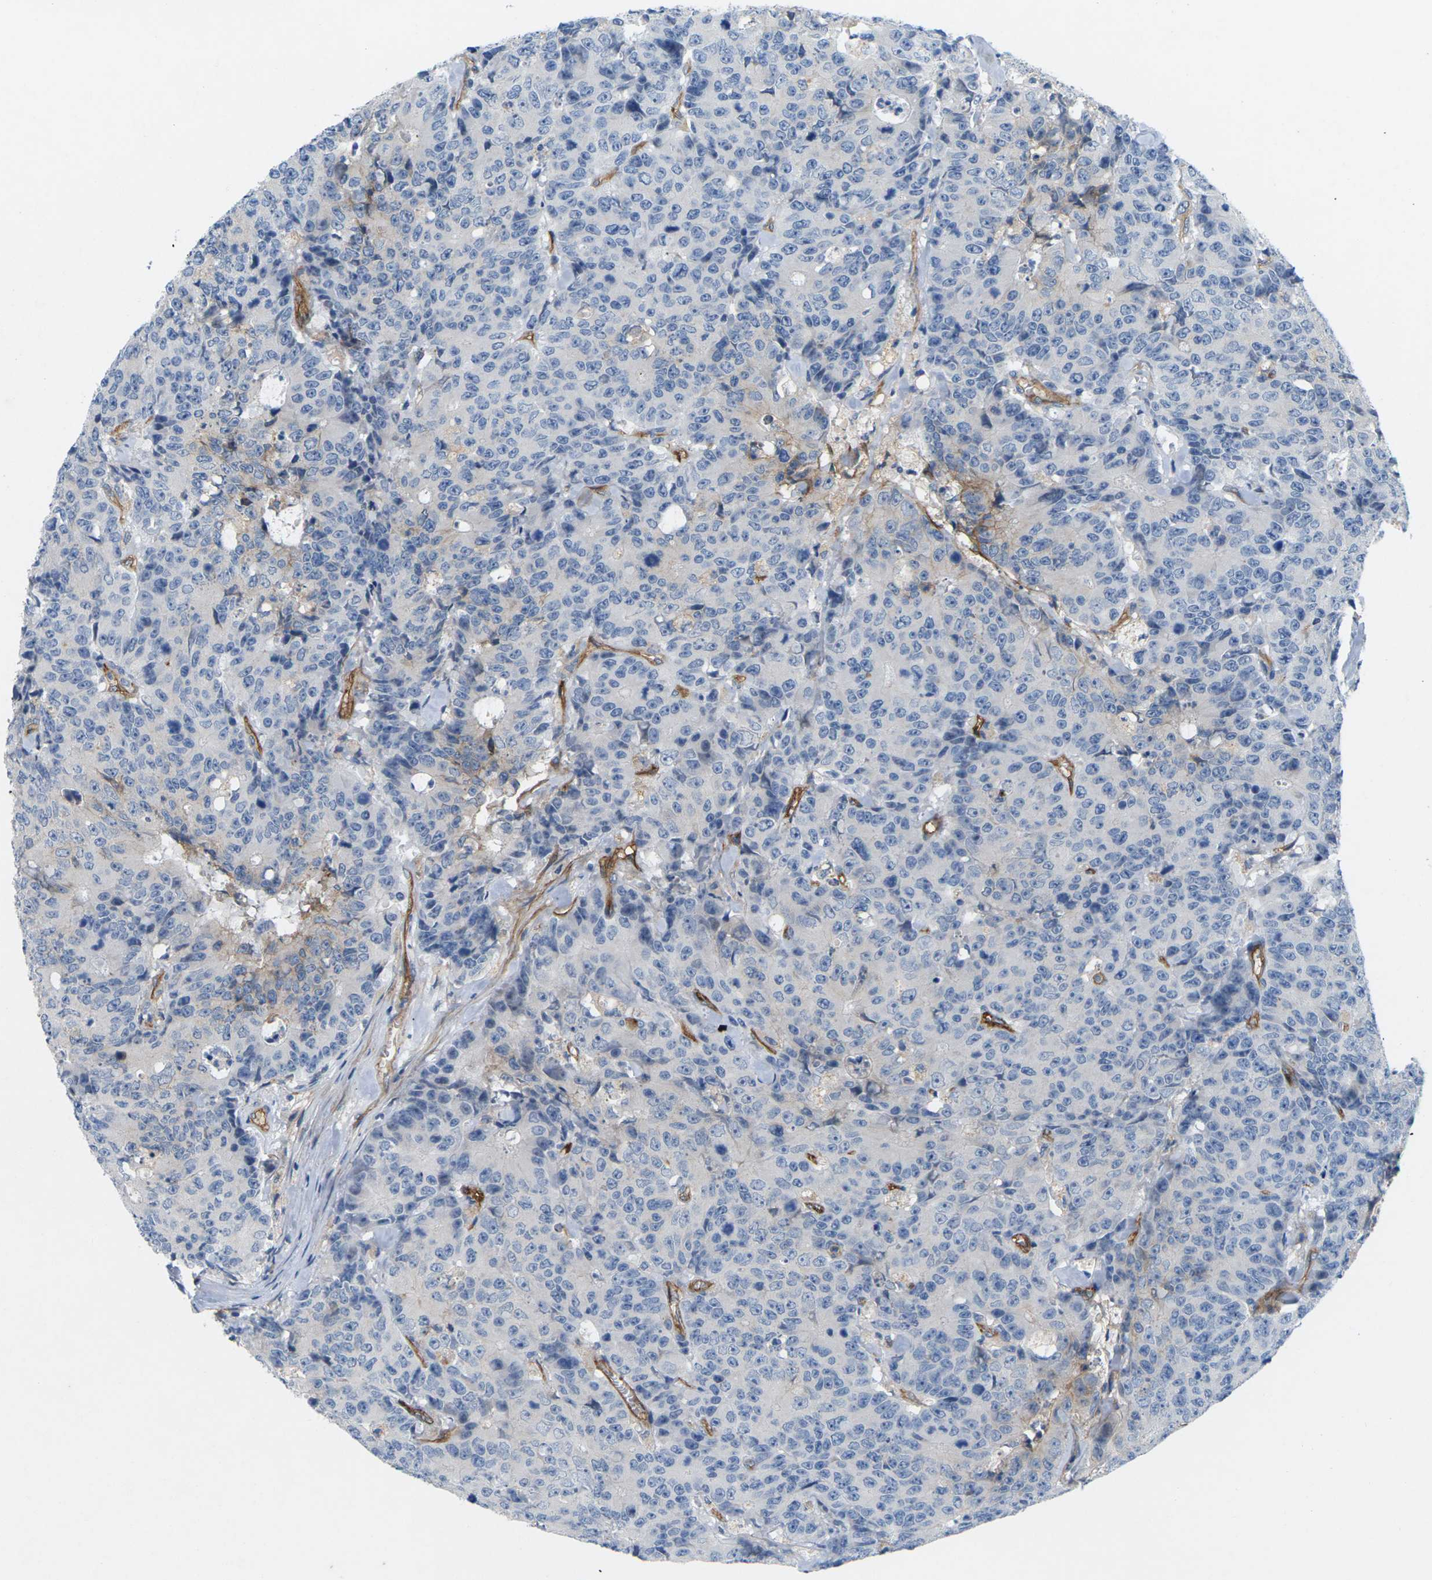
{"staining": {"intensity": "negative", "quantity": "none", "location": "none"}, "tissue": "colorectal cancer", "cell_type": "Tumor cells", "image_type": "cancer", "snomed": [{"axis": "morphology", "description": "Adenocarcinoma, NOS"}, {"axis": "topography", "description": "Colon"}], "caption": "There is no significant expression in tumor cells of adenocarcinoma (colorectal).", "gene": "ITGA5", "patient": {"sex": "female", "age": 86}}